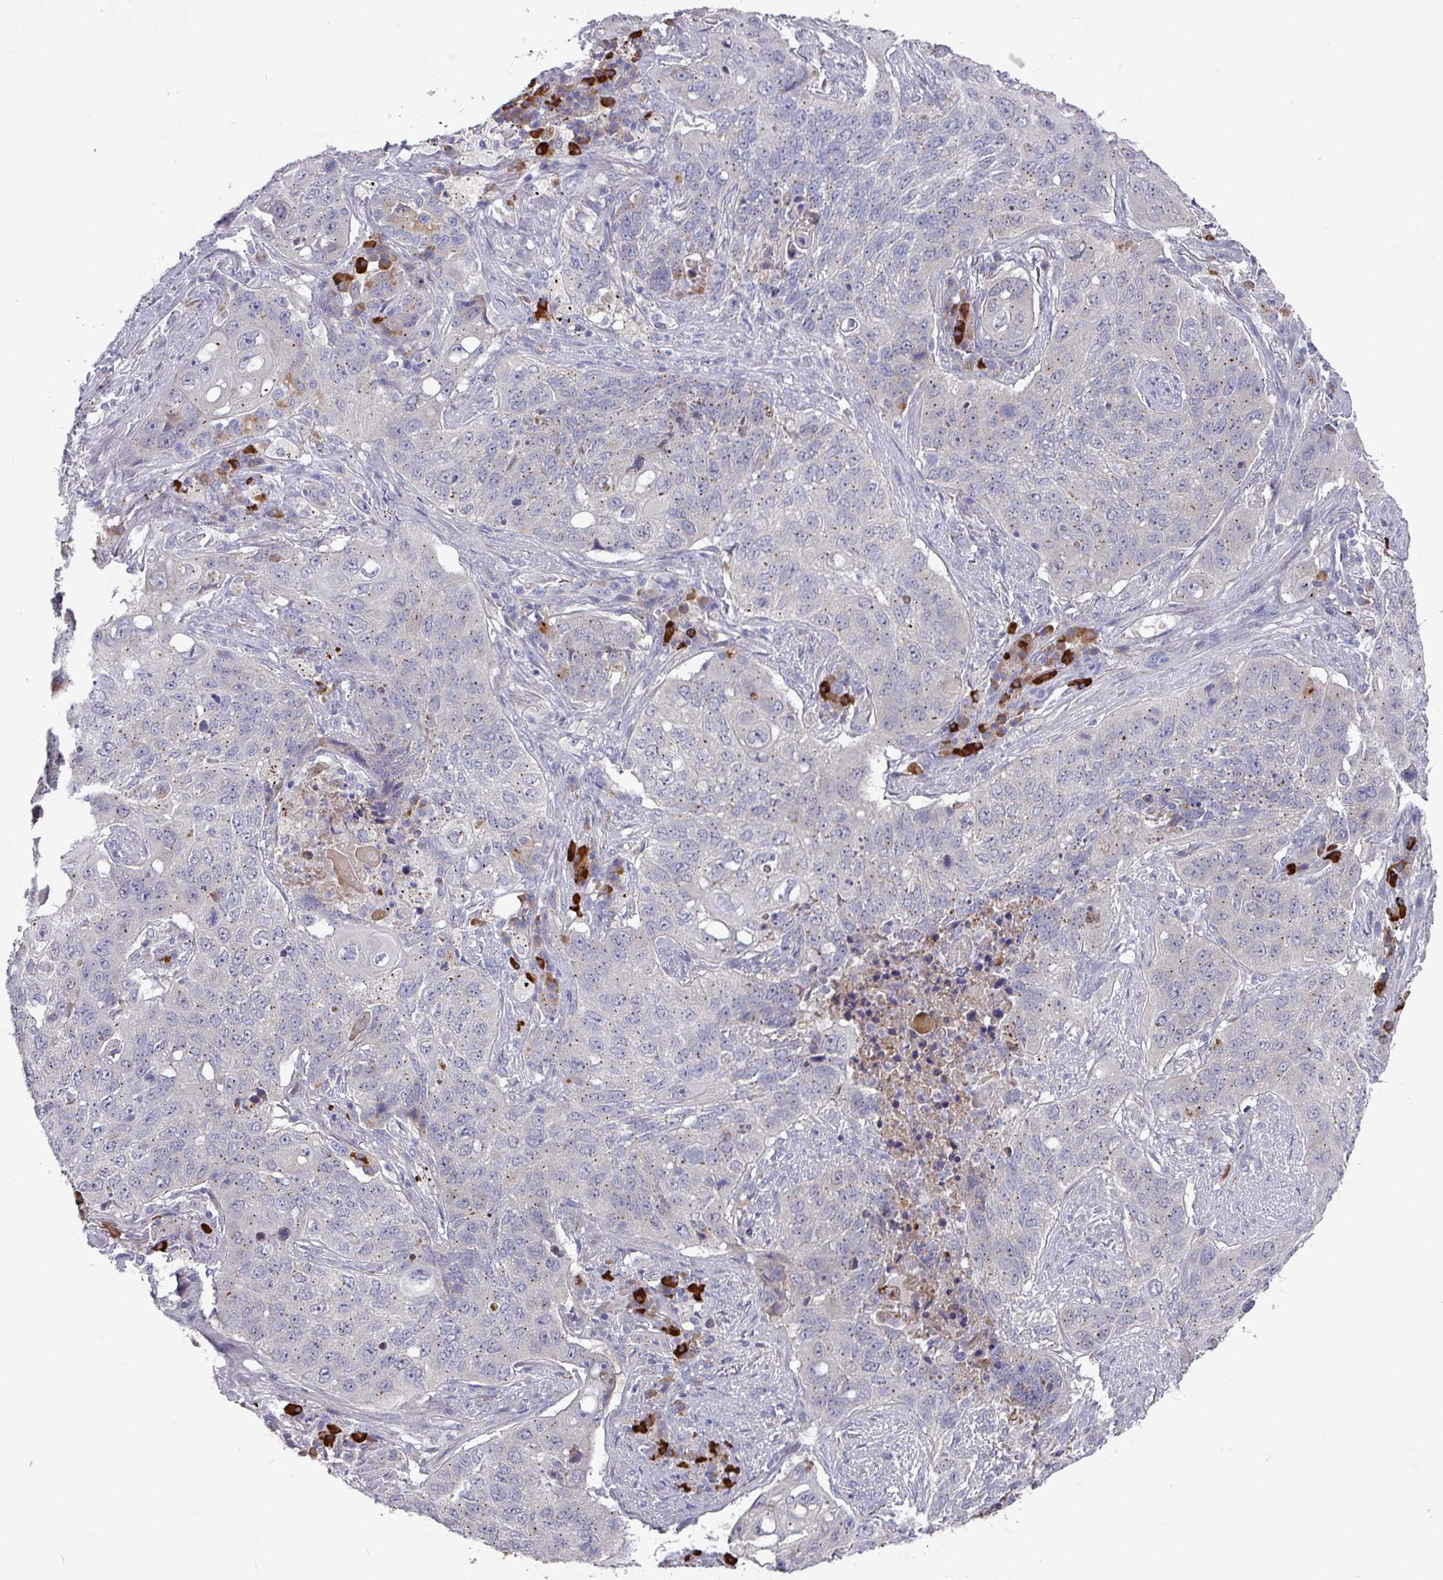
{"staining": {"intensity": "weak", "quantity": "25%-75%", "location": "cytoplasmic/membranous"}, "tissue": "lung cancer", "cell_type": "Tumor cells", "image_type": "cancer", "snomed": [{"axis": "morphology", "description": "Squamous cell carcinoma, NOS"}, {"axis": "topography", "description": "Lung"}], "caption": "About 25%-75% of tumor cells in human squamous cell carcinoma (lung) demonstrate weak cytoplasmic/membranous protein staining as visualized by brown immunohistochemical staining.", "gene": "IL4R", "patient": {"sex": "female", "age": 63}}